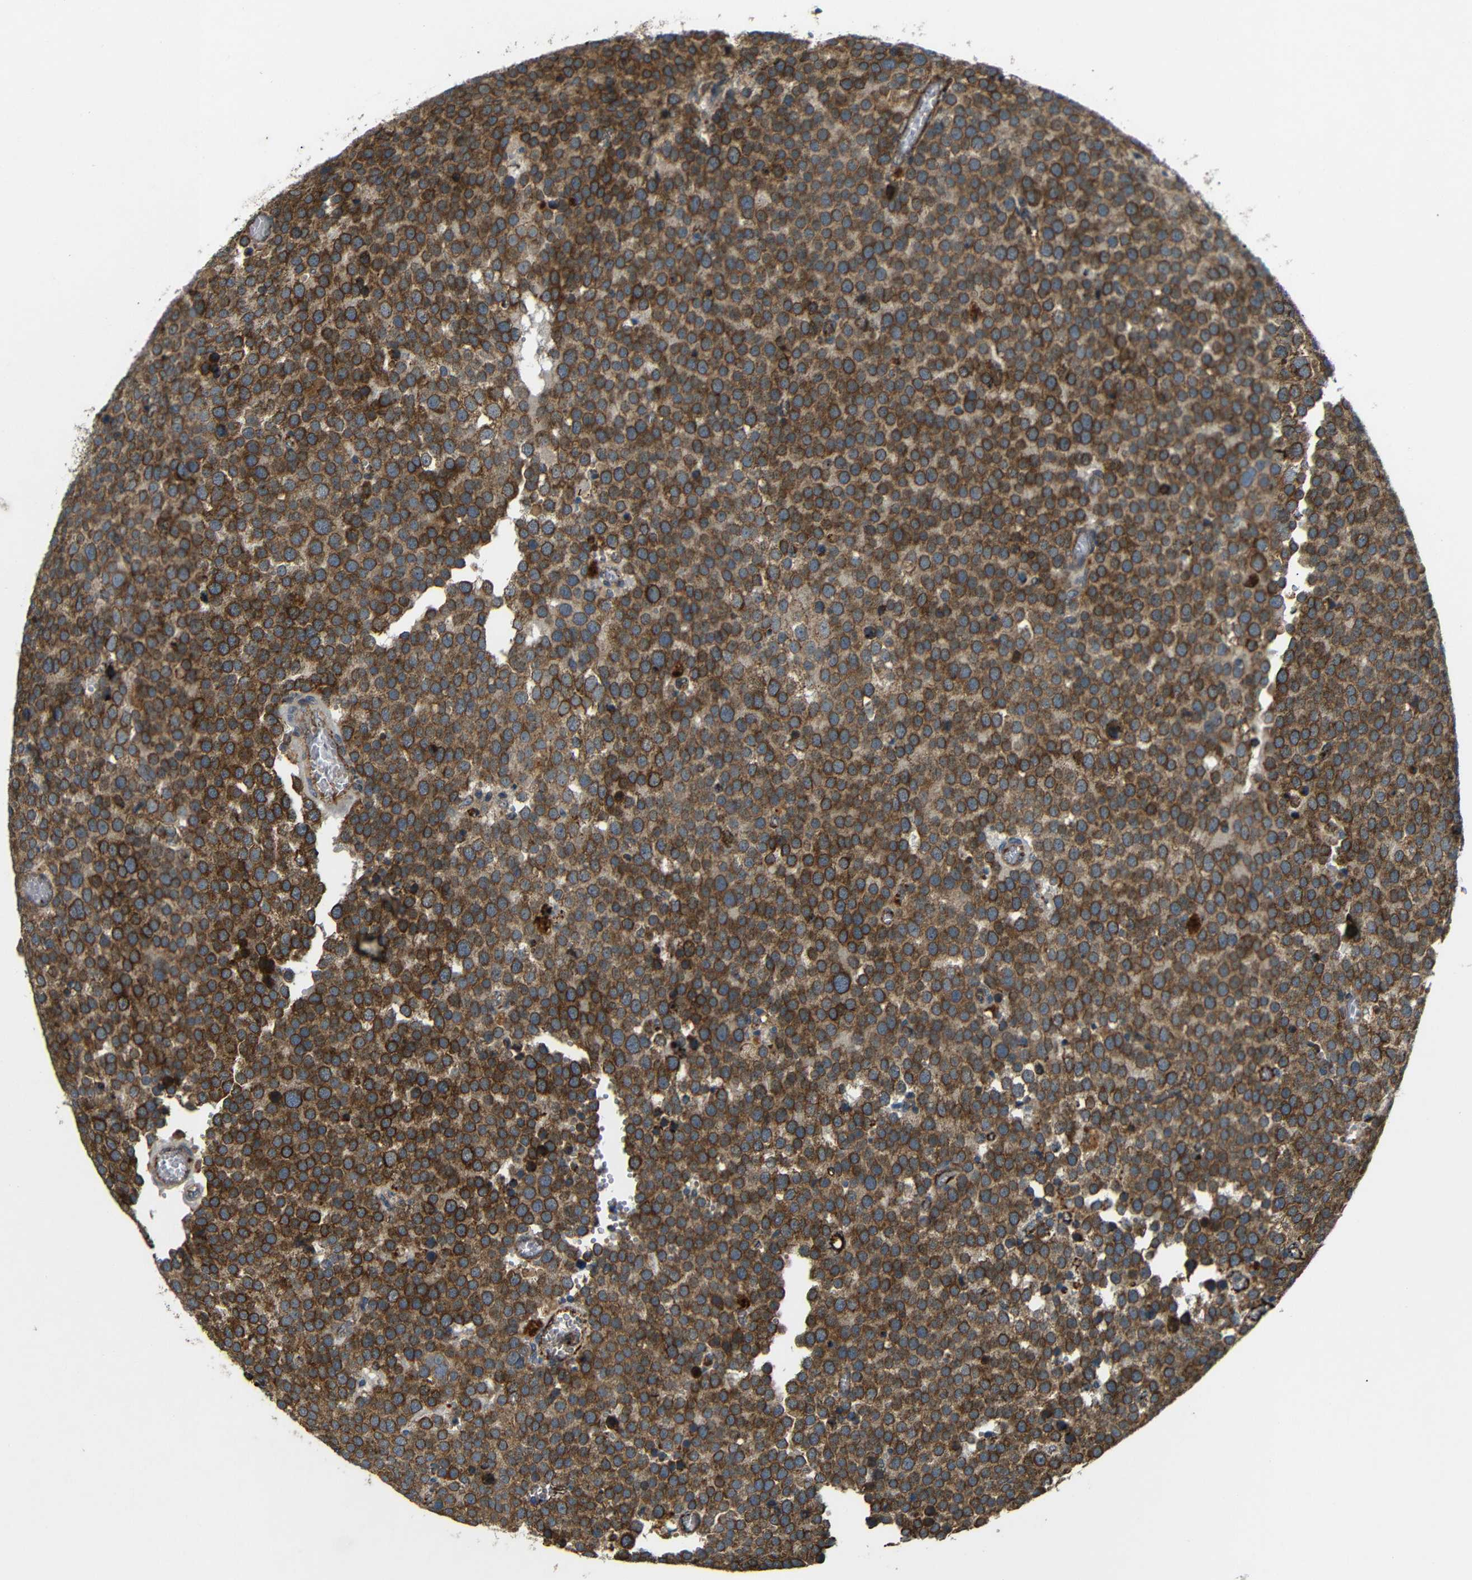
{"staining": {"intensity": "strong", "quantity": ">75%", "location": "cytoplasmic/membranous"}, "tissue": "testis cancer", "cell_type": "Tumor cells", "image_type": "cancer", "snomed": [{"axis": "morphology", "description": "Normal tissue, NOS"}, {"axis": "morphology", "description": "Seminoma, NOS"}, {"axis": "topography", "description": "Testis"}], "caption": "A histopathology image of testis cancer stained for a protein exhibits strong cytoplasmic/membranous brown staining in tumor cells. Using DAB (brown) and hematoxylin (blue) stains, captured at high magnification using brightfield microscopy.", "gene": "ATP7A", "patient": {"sex": "male", "age": 71}}